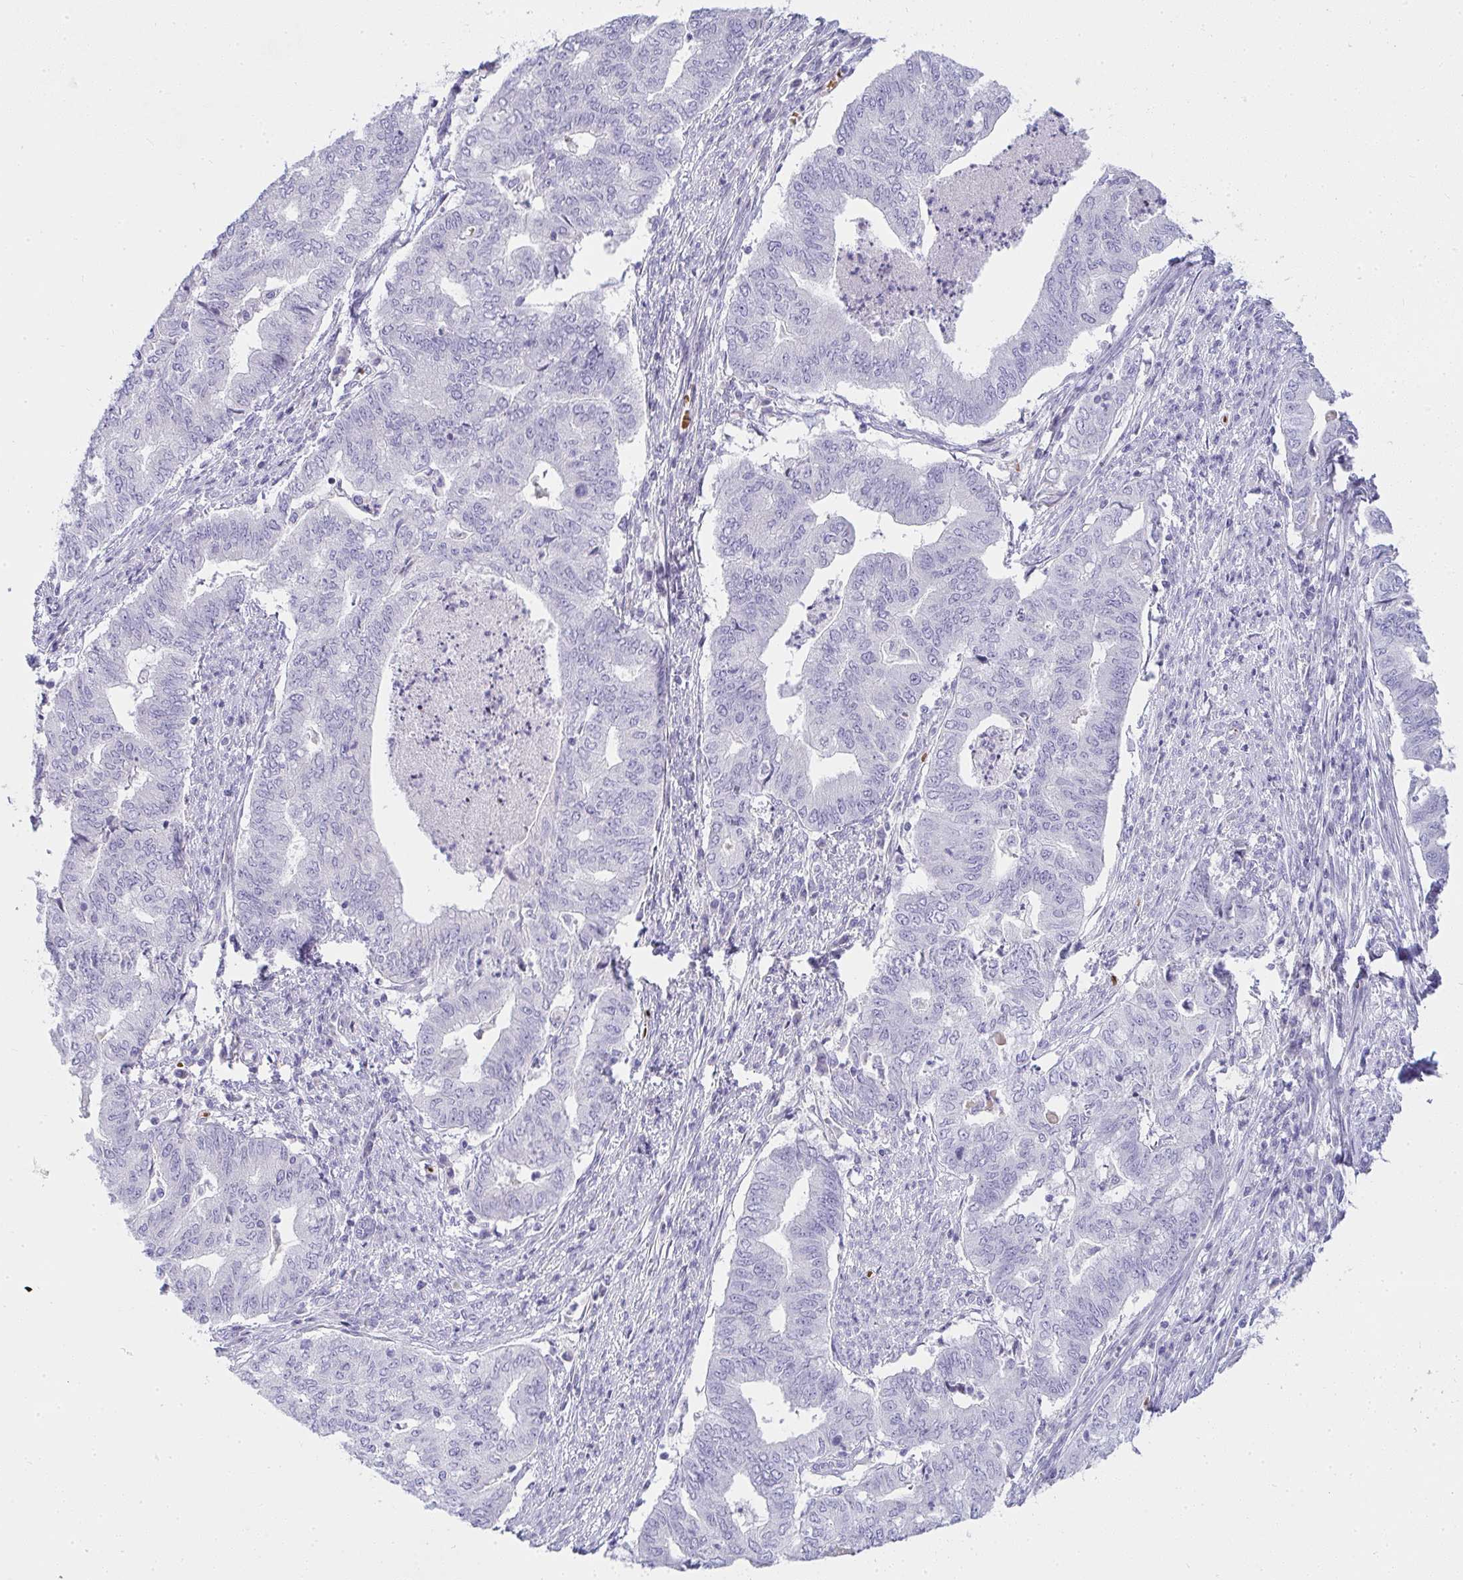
{"staining": {"intensity": "negative", "quantity": "none", "location": "none"}, "tissue": "endometrial cancer", "cell_type": "Tumor cells", "image_type": "cancer", "snomed": [{"axis": "morphology", "description": "Adenocarcinoma, NOS"}, {"axis": "topography", "description": "Endometrium"}], "caption": "Immunohistochemistry (IHC) histopathology image of neoplastic tissue: endometrial adenocarcinoma stained with DAB reveals no significant protein expression in tumor cells.", "gene": "ZNF182", "patient": {"sex": "female", "age": 79}}